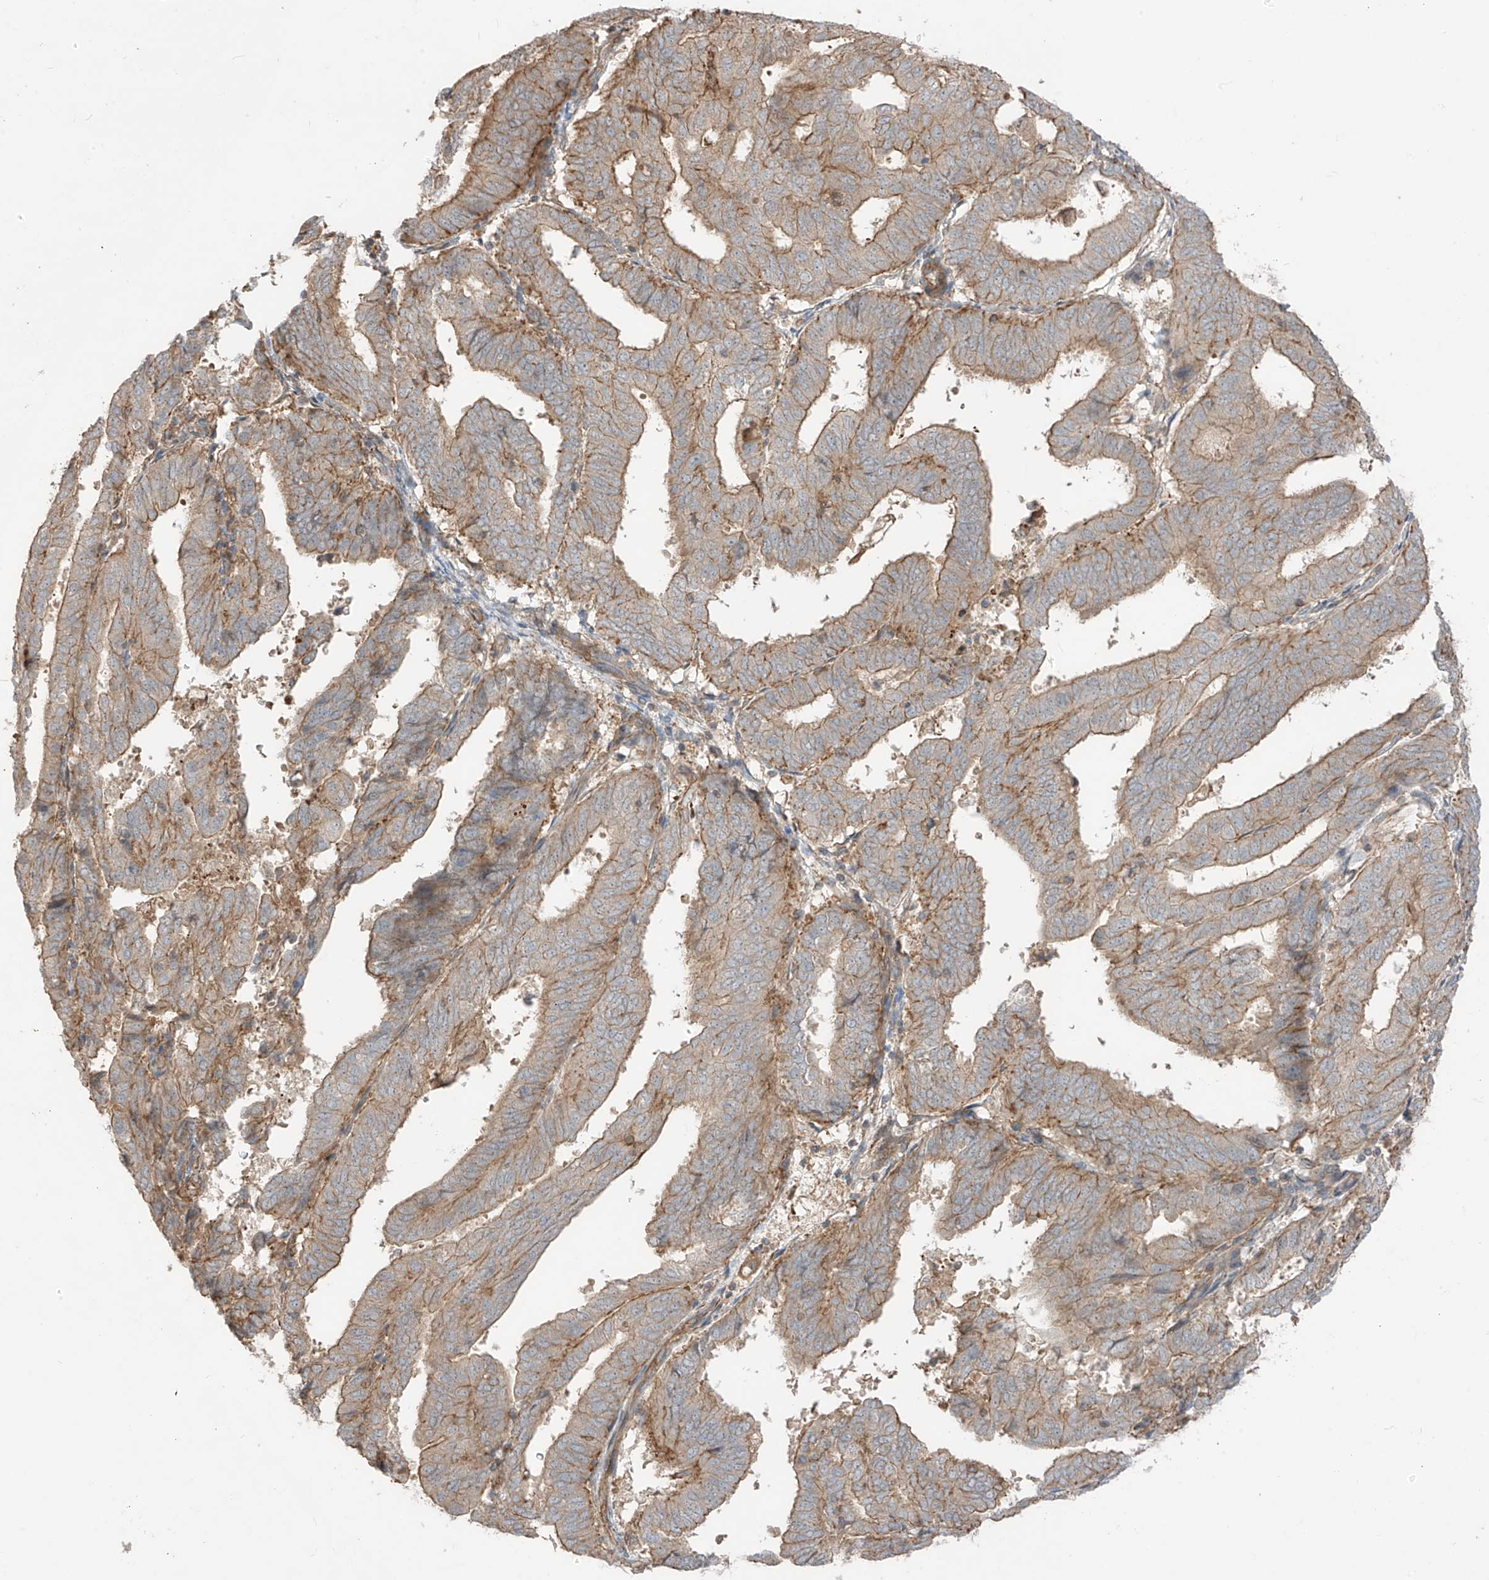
{"staining": {"intensity": "moderate", "quantity": "25%-75%", "location": "cytoplasmic/membranous"}, "tissue": "endometrial cancer", "cell_type": "Tumor cells", "image_type": "cancer", "snomed": [{"axis": "morphology", "description": "Adenocarcinoma, NOS"}, {"axis": "topography", "description": "Uterus"}], "caption": "Immunohistochemistry photomicrograph of human endometrial cancer (adenocarcinoma) stained for a protein (brown), which shows medium levels of moderate cytoplasmic/membranous expression in approximately 25%-75% of tumor cells.", "gene": "TRMU", "patient": {"sex": "female", "age": 77}}